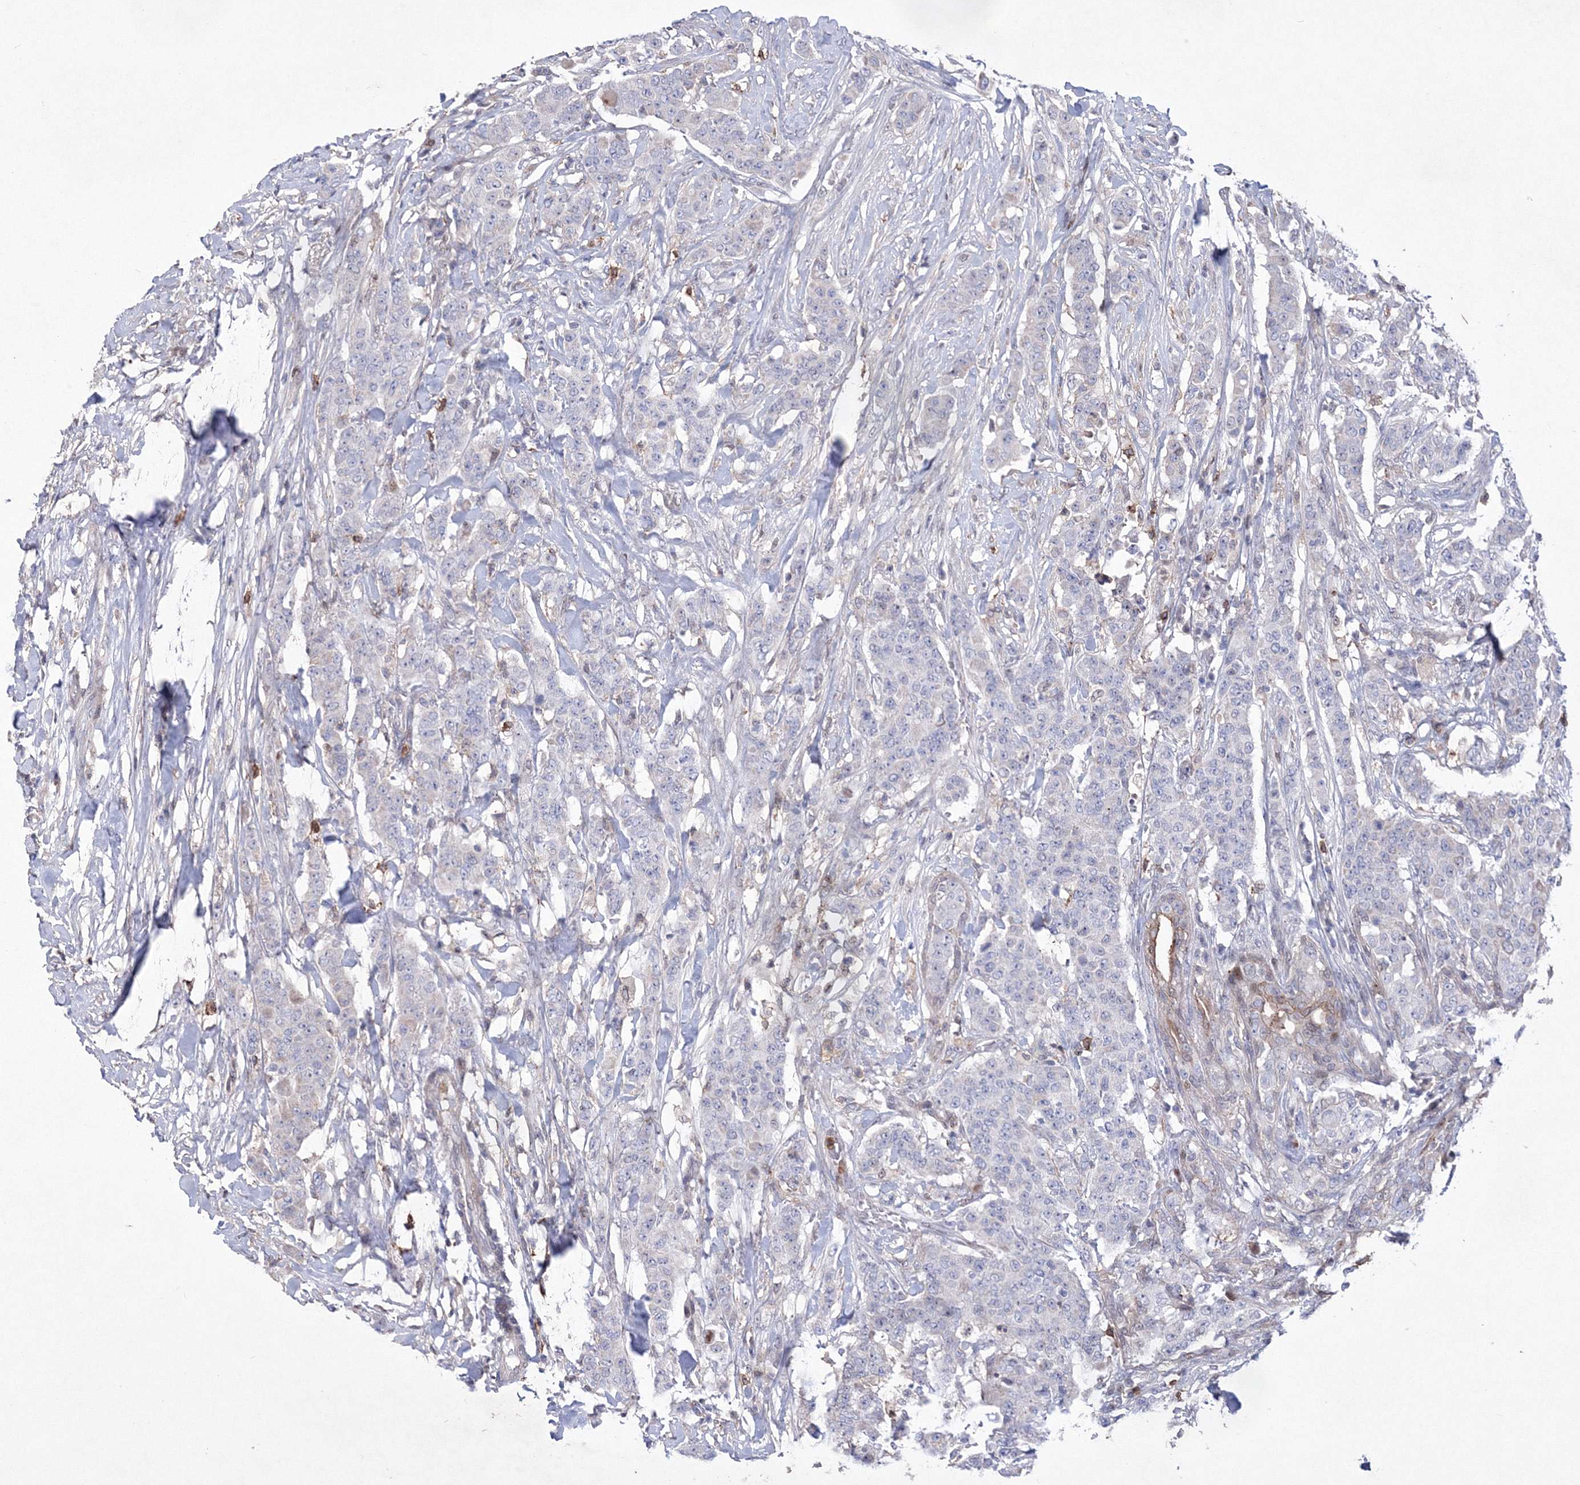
{"staining": {"intensity": "negative", "quantity": "none", "location": "none"}, "tissue": "breast cancer", "cell_type": "Tumor cells", "image_type": "cancer", "snomed": [{"axis": "morphology", "description": "Duct carcinoma"}, {"axis": "topography", "description": "Breast"}], "caption": "IHC image of infiltrating ductal carcinoma (breast) stained for a protein (brown), which shows no positivity in tumor cells.", "gene": "RNPEPL1", "patient": {"sex": "female", "age": 40}}